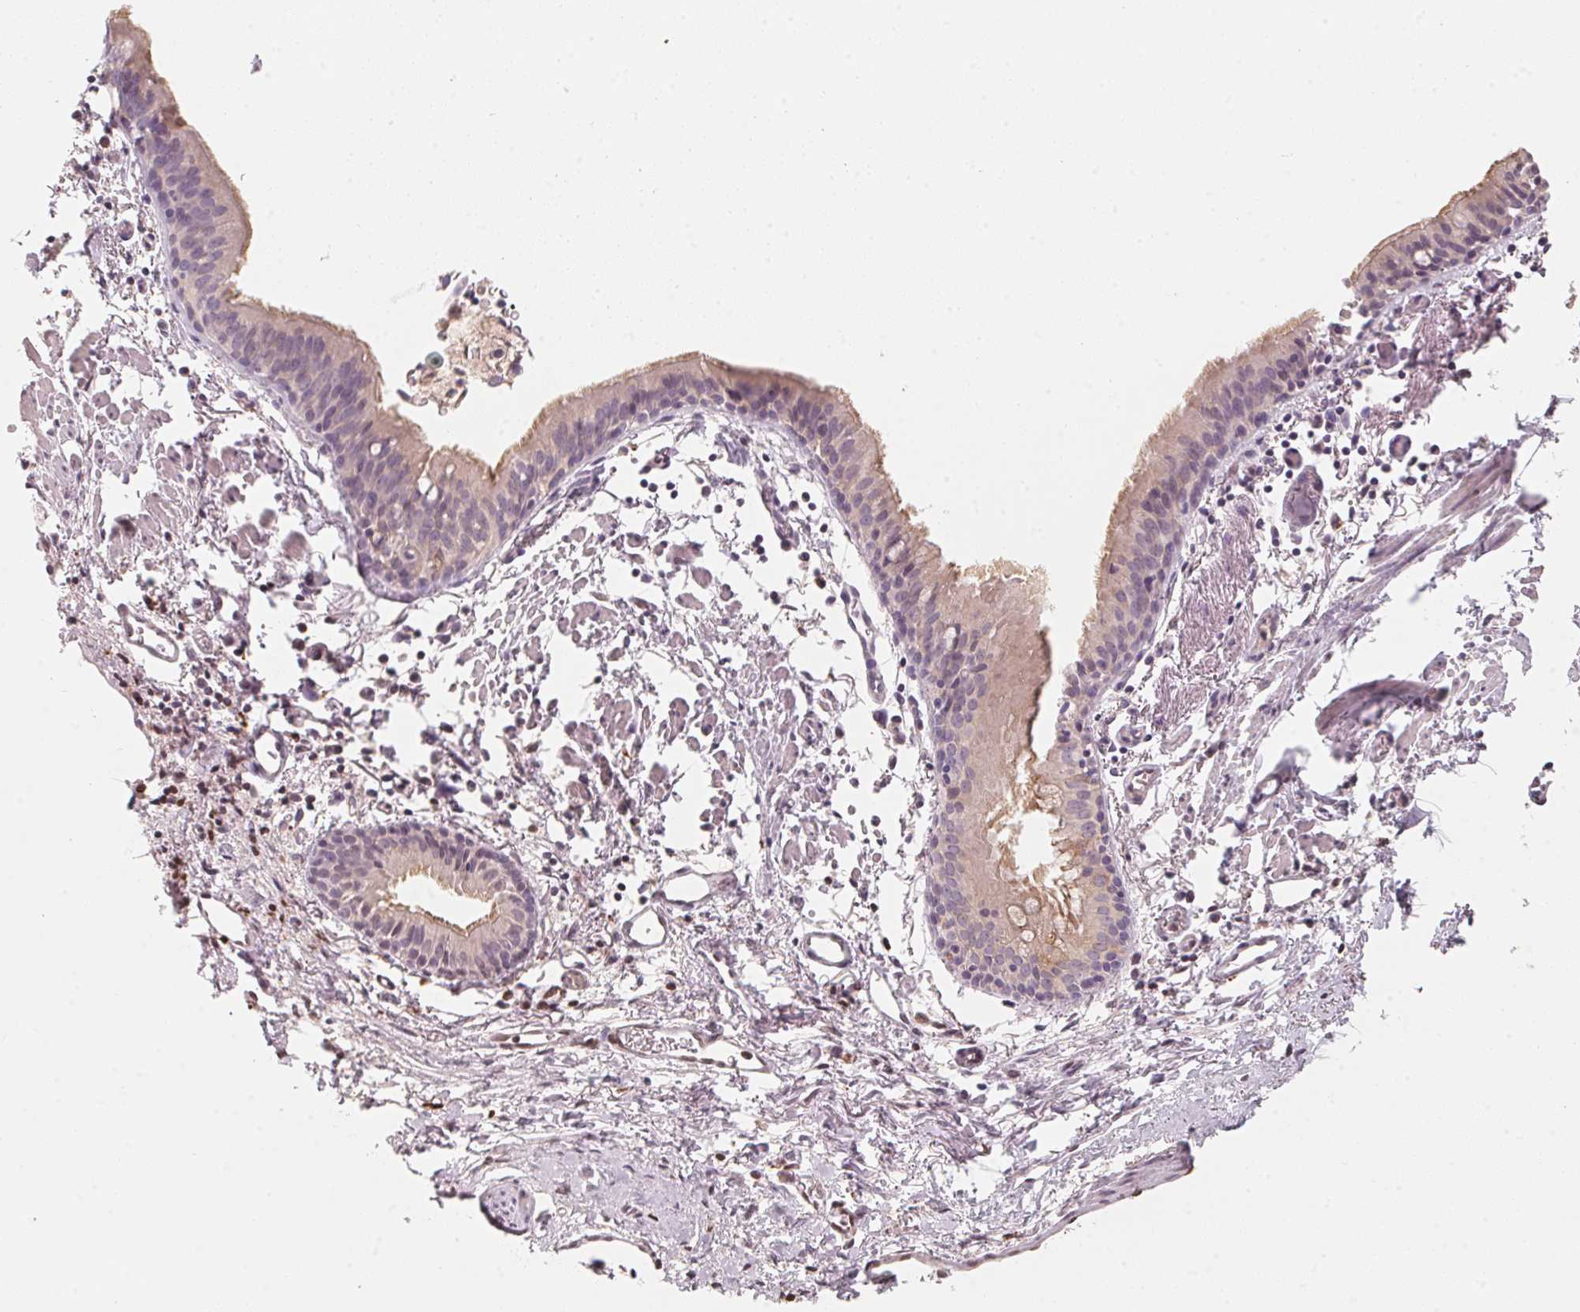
{"staining": {"intensity": "weak", "quantity": "25%-75%", "location": "cytoplasmic/membranous"}, "tissue": "bronchus", "cell_type": "Respiratory epithelial cells", "image_type": "normal", "snomed": [{"axis": "morphology", "description": "Normal tissue, NOS"}, {"axis": "morphology", "description": "Adenocarcinoma, NOS"}, {"axis": "topography", "description": "Bronchus"}], "caption": "Bronchus stained with immunohistochemistry demonstrates weak cytoplasmic/membranous positivity in about 25%-75% of respiratory epithelial cells. The protein of interest is stained brown, and the nuclei are stained in blue (DAB IHC with brightfield microscopy, high magnification).", "gene": "TREH", "patient": {"sex": "male", "age": 68}}